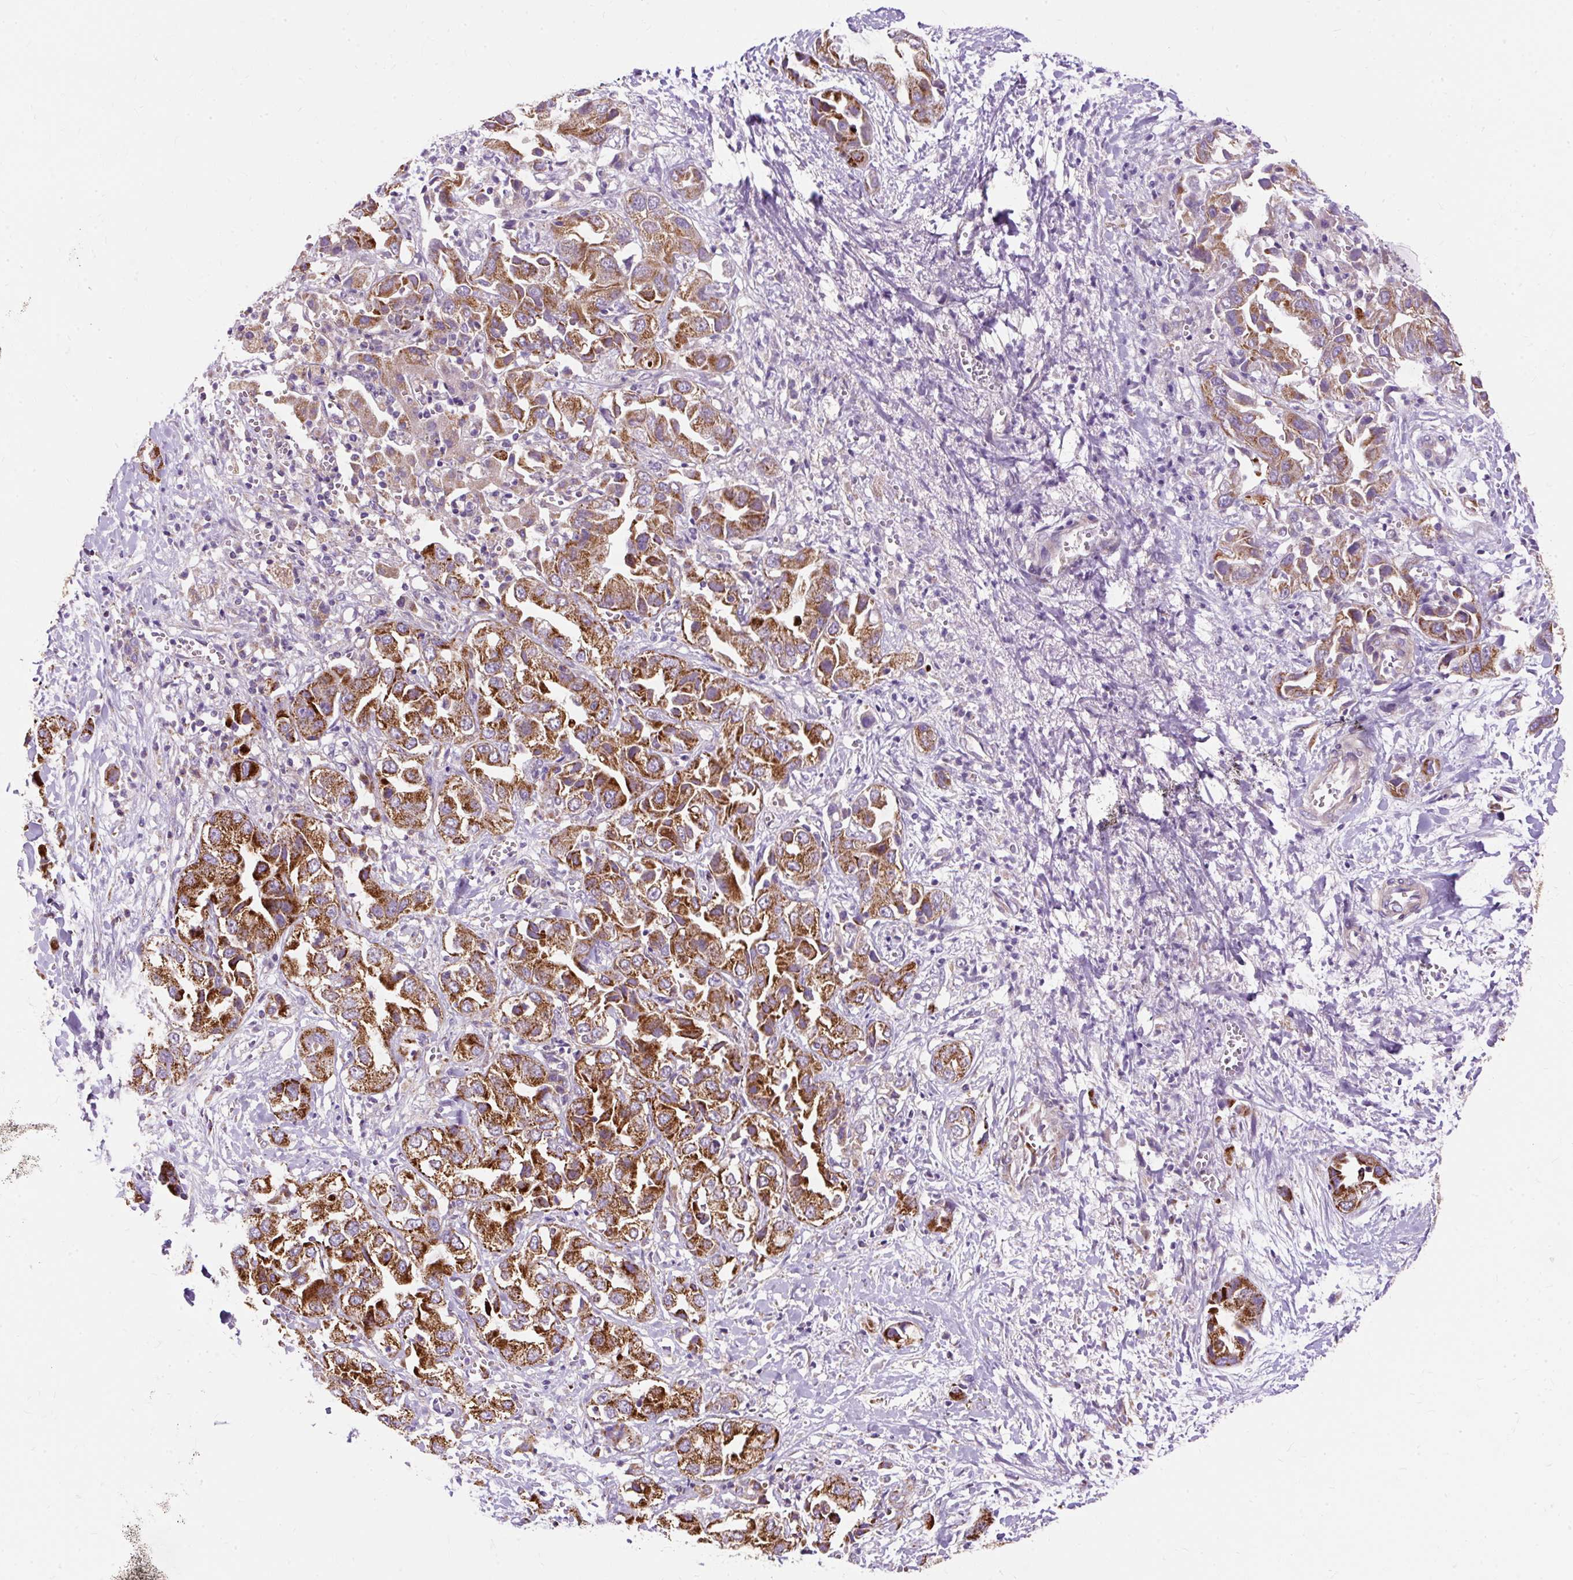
{"staining": {"intensity": "strong", "quantity": ">75%", "location": "cytoplasmic/membranous"}, "tissue": "liver cancer", "cell_type": "Tumor cells", "image_type": "cancer", "snomed": [{"axis": "morphology", "description": "Cholangiocarcinoma"}, {"axis": "topography", "description": "Liver"}], "caption": "IHC photomicrograph of human cholangiocarcinoma (liver) stained for a protein (brown), which demonstrates high levels of strong cytoplasmic/membranous staining in about >75% of tumor cells.", "gene": "CEP290", "patient": {"sex": "female", "age": 52}}